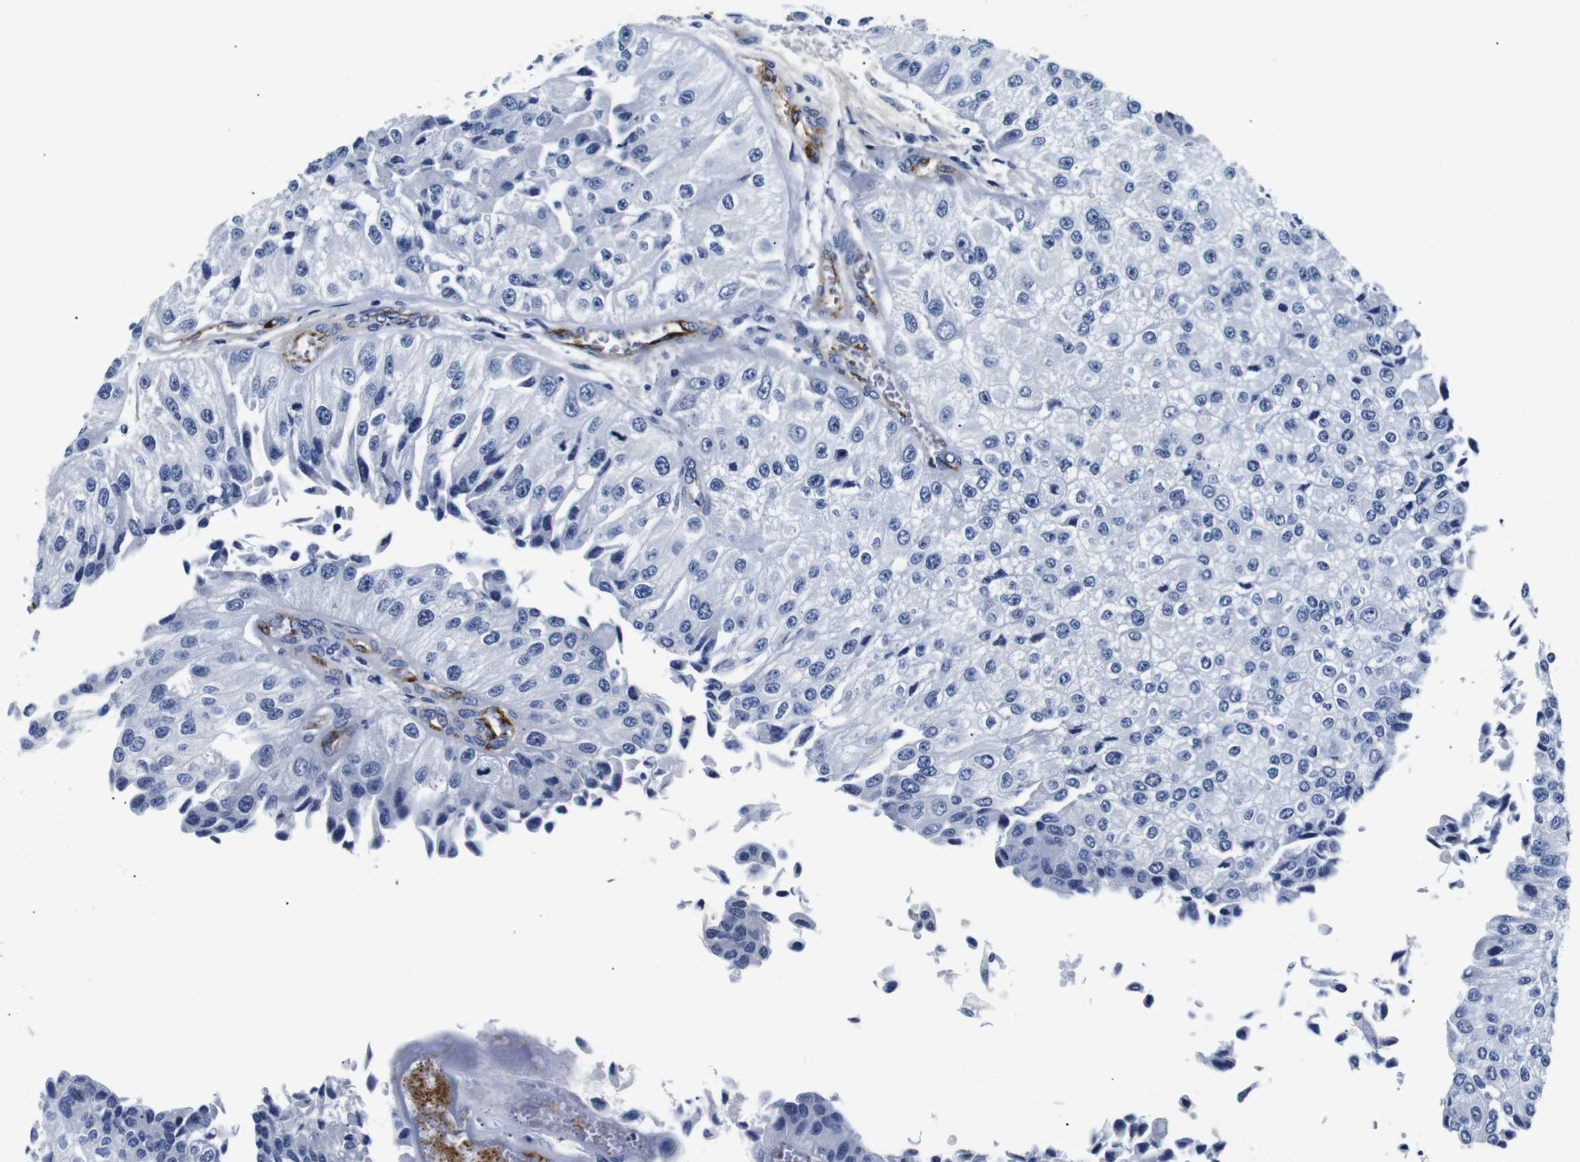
{"staining": {"intensity": "negative", "quantity": "none", "location": "none"}, "tissue": "urothelial cancer", "cell_type": "Tumor cells", "image_type": "cancer", "snomed": [{"axis": "morphology", "description": "Urothelial carcinoma, High grade"}, {"axis": "topography", "description": "Kidney"}, {"axis": "topography", "description": "Urinary bladder"}], "caption": "IHC micrograph of neoplastic tissue: human urothelial carcinoma (high-grade) stained with DAB (3,3'-diaminobenzidine) demonstrates no significant protein expression in tumor cells.", "gene": "MUC4", "patient": {"sex": "male", "age": 77}}